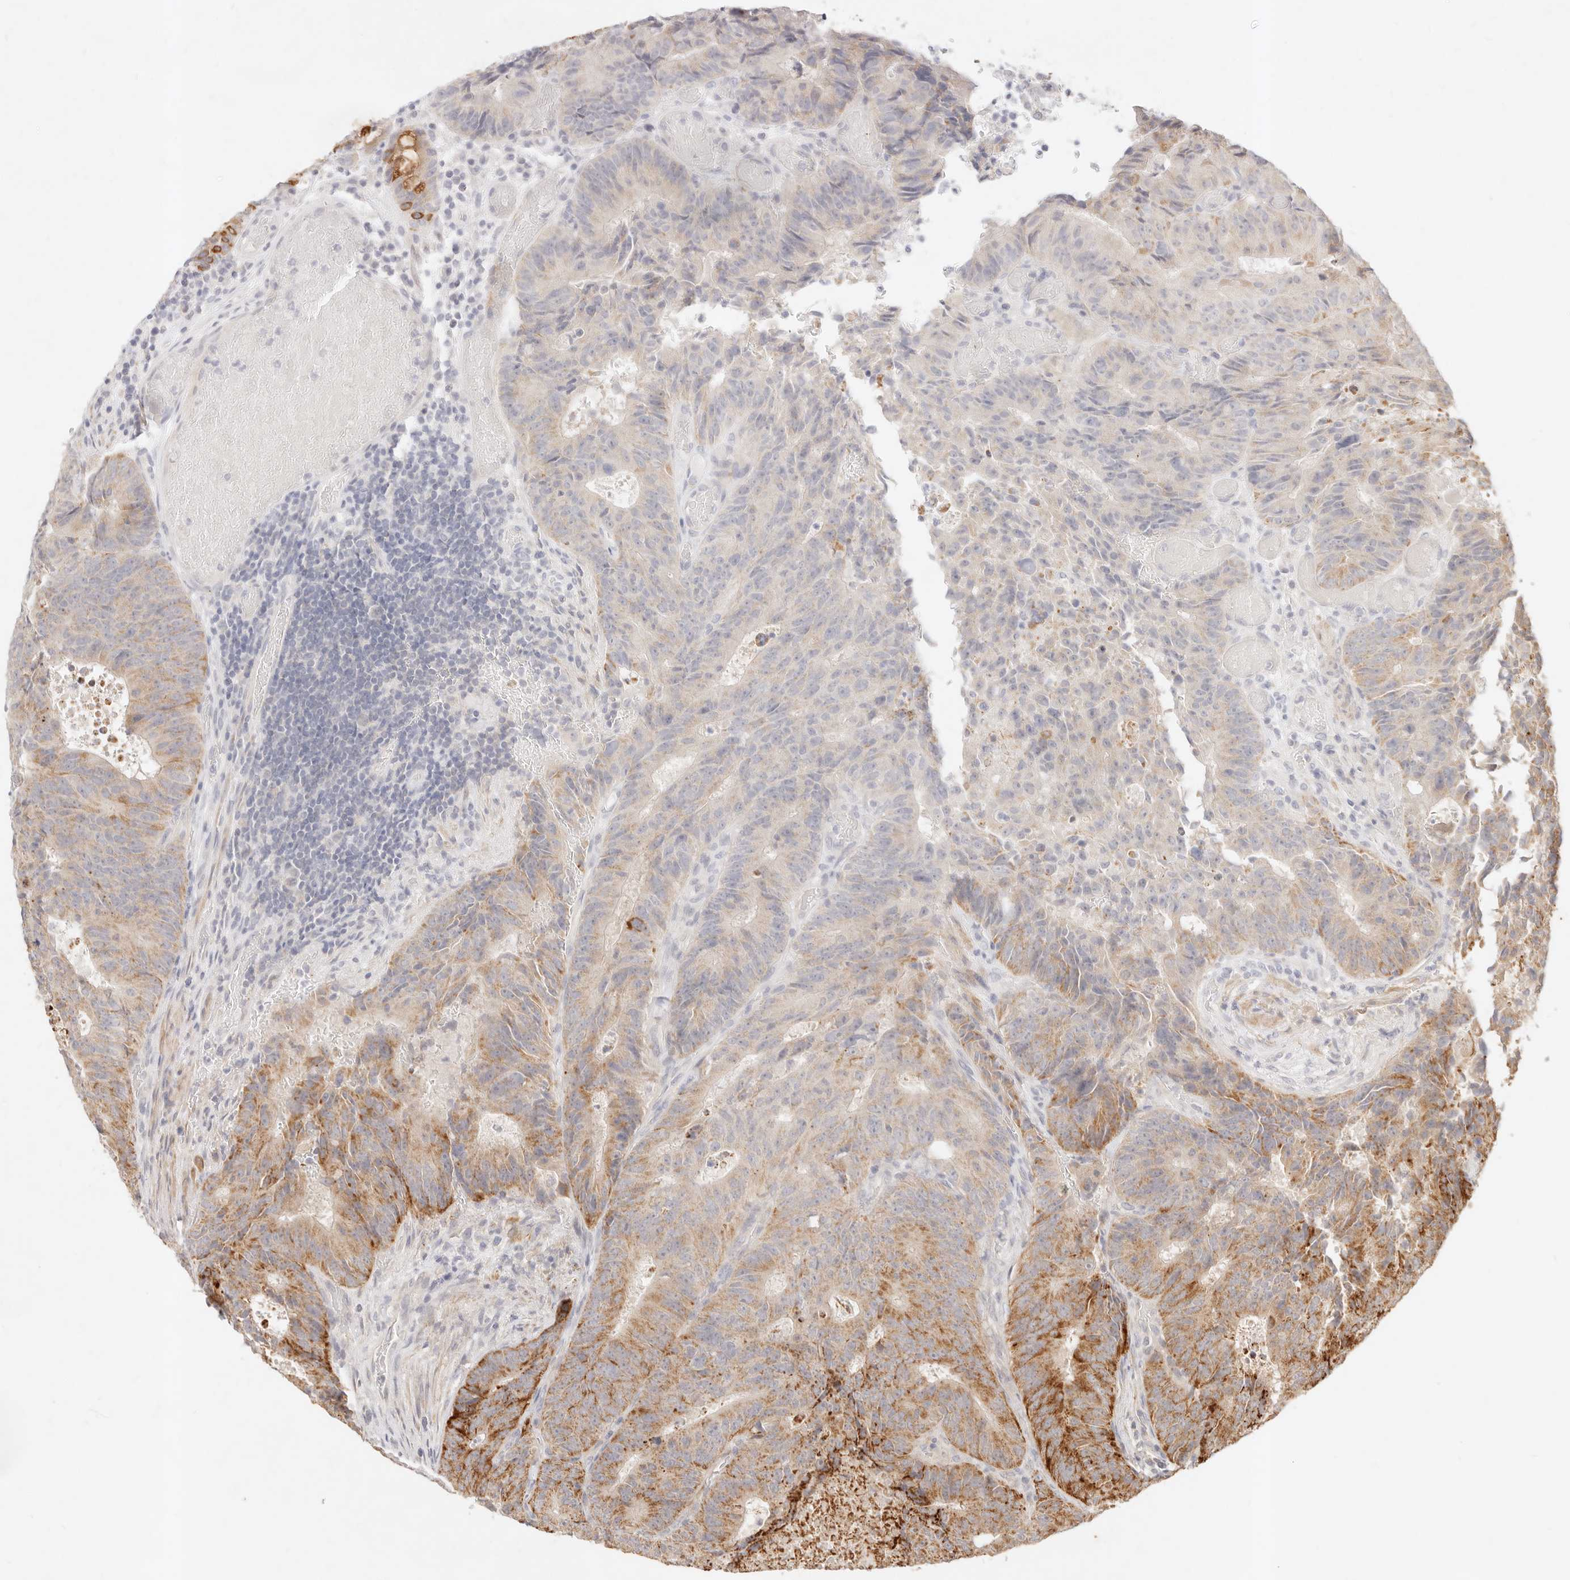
{"staining": {"intensity": "moderate", "quantity": "25%-75%", "location": "cytoplasmic/membranous"}, "tissue": "colorectal cancer", "cell_type": "Tumor cells", "image_type": "cancer", "snomed": [{"axis": "morphology", "description": "Adenocarcinoma, NOS"}, {"axis": "topography", "description": "Colon"}], "caption": "Moderate cytoplasmic/membranous positivity for a protein is appreciated in approximately 25%-75% of tumor cells of adenocarcinoma (colorectal) using IHC.", "gene": "RUBCNL", "patient": {"sex": "male", "age": 87}}